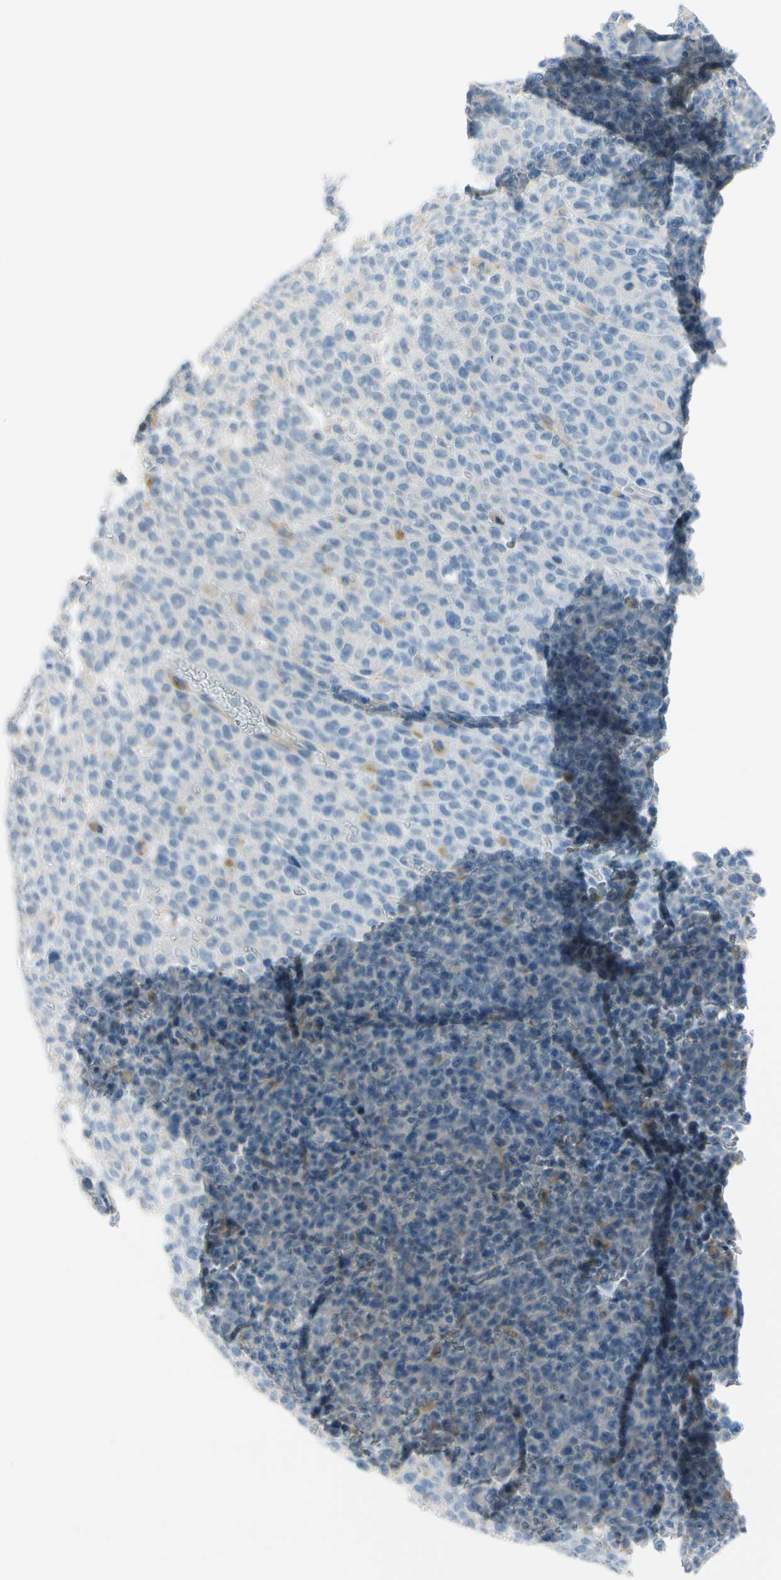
{"staining": {"intensity": "negative", "quantity": "none", "location": "none"}, "tissue": "melanoma", "cell_type": "Tumor cells", "image_type": "cancer", "snomed": [{"axis": "morphology", "description": "Malignant melanoma, NOS"}, {"axis": "topography", "description": "Skin"}], "caption": "High power microscopy photomicrograph of an immunohistochemistry (IHC) photomicrograph of melanoma, revealing no significant expression in tumor cells. The staining is performed using DAB brown chromogen with nuclei counter-stained in using hematoxylin.", "gene": "FCER2", "patient": {"sex": "female", "age": 82}}